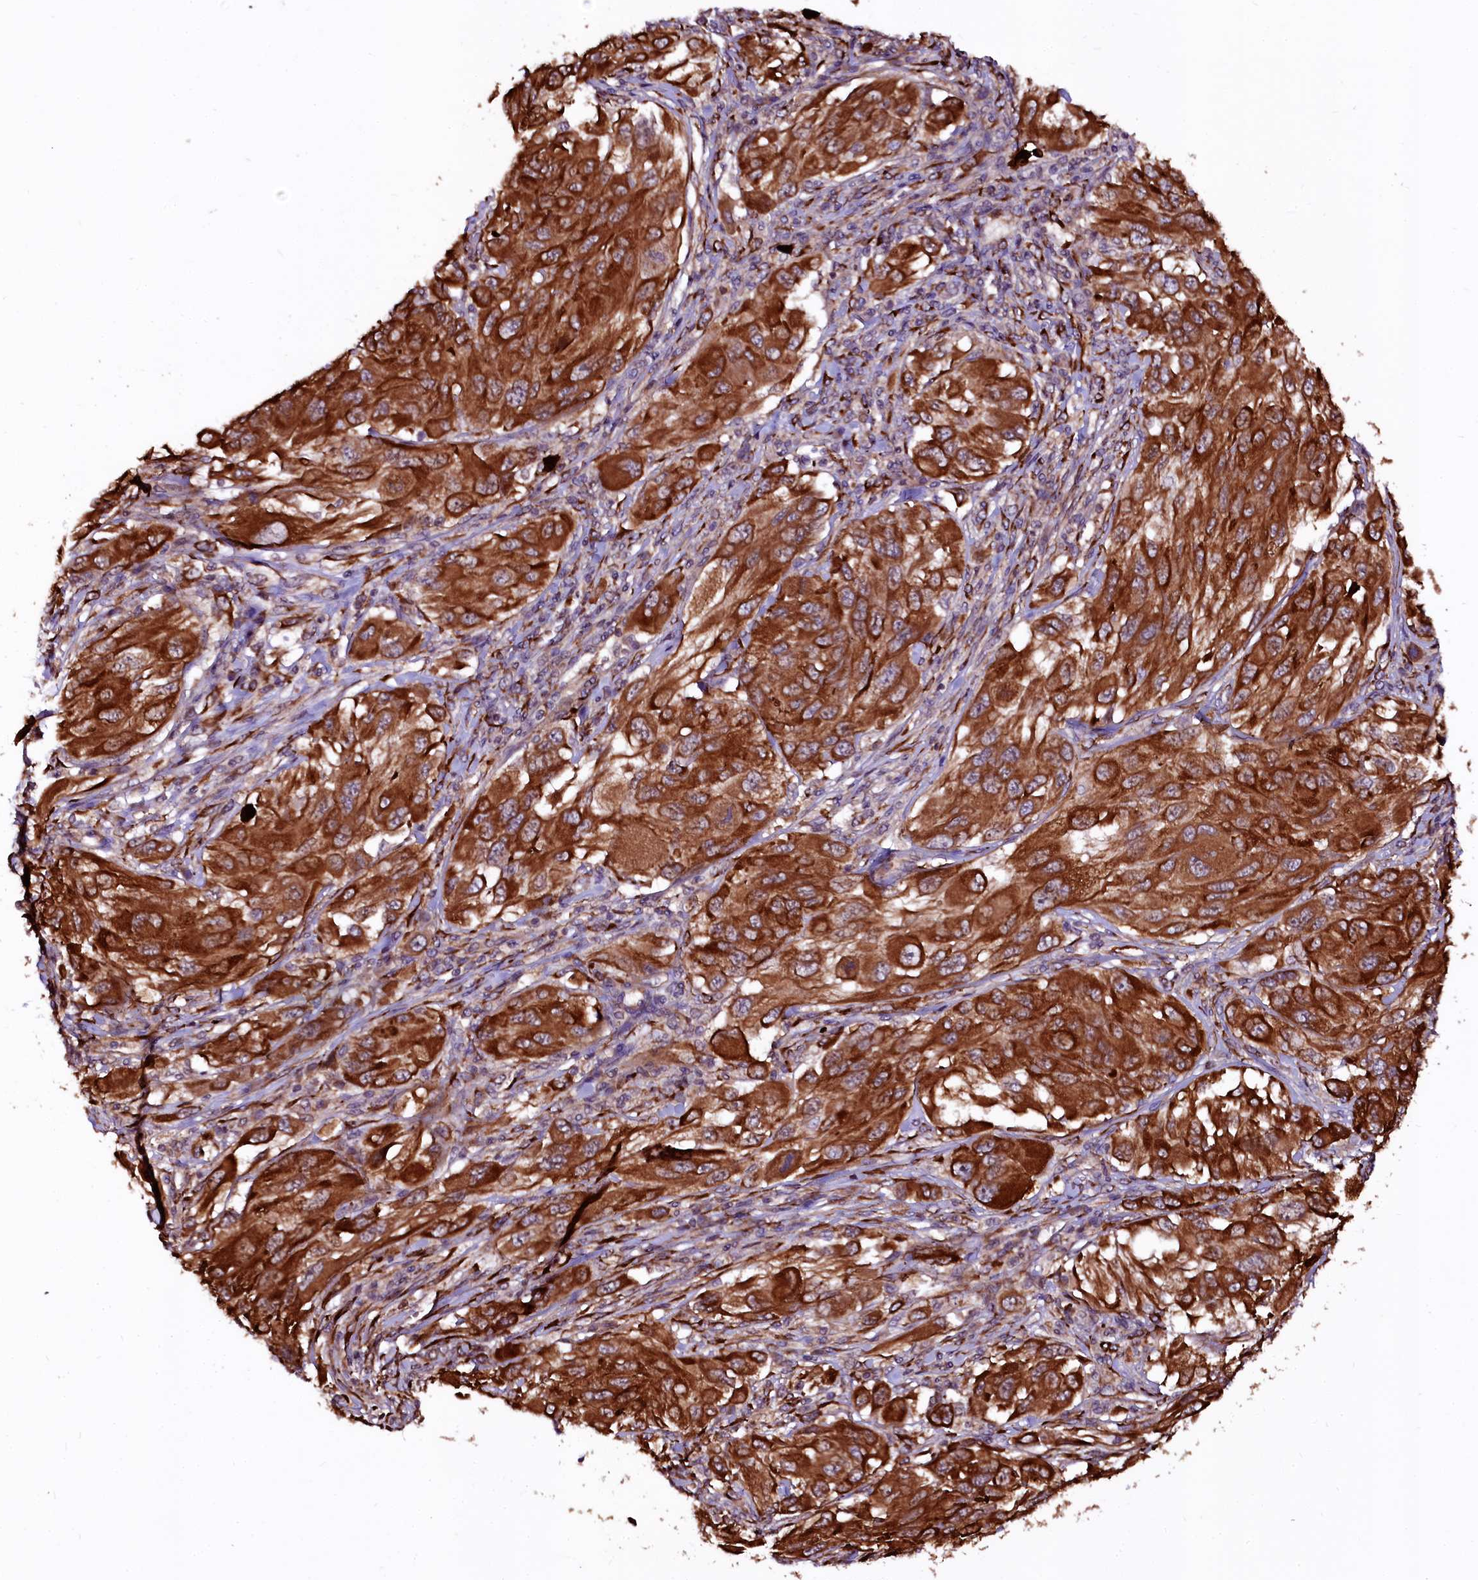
{"staining": {"intensity": "strong", "quantity": ">75%", "location": "cytoplasmic/membranous"}, "tissue": "melanoma", "cell_type": "Tumor cells", "image_type": "cancer", "snomed": [{"axis": "morphology", "description": "Malignant melanoma, NOS"}, {"axis": "topography", "description": "Skin"}], "caption": "DAB immunohistochemical staining of melanoma demonstrates strong cytoplasmic/membranous protein staining in approximately >75% of tumor cells.", "gene": "N4BP1", "patient": {"sex": "female", "age": 91}}